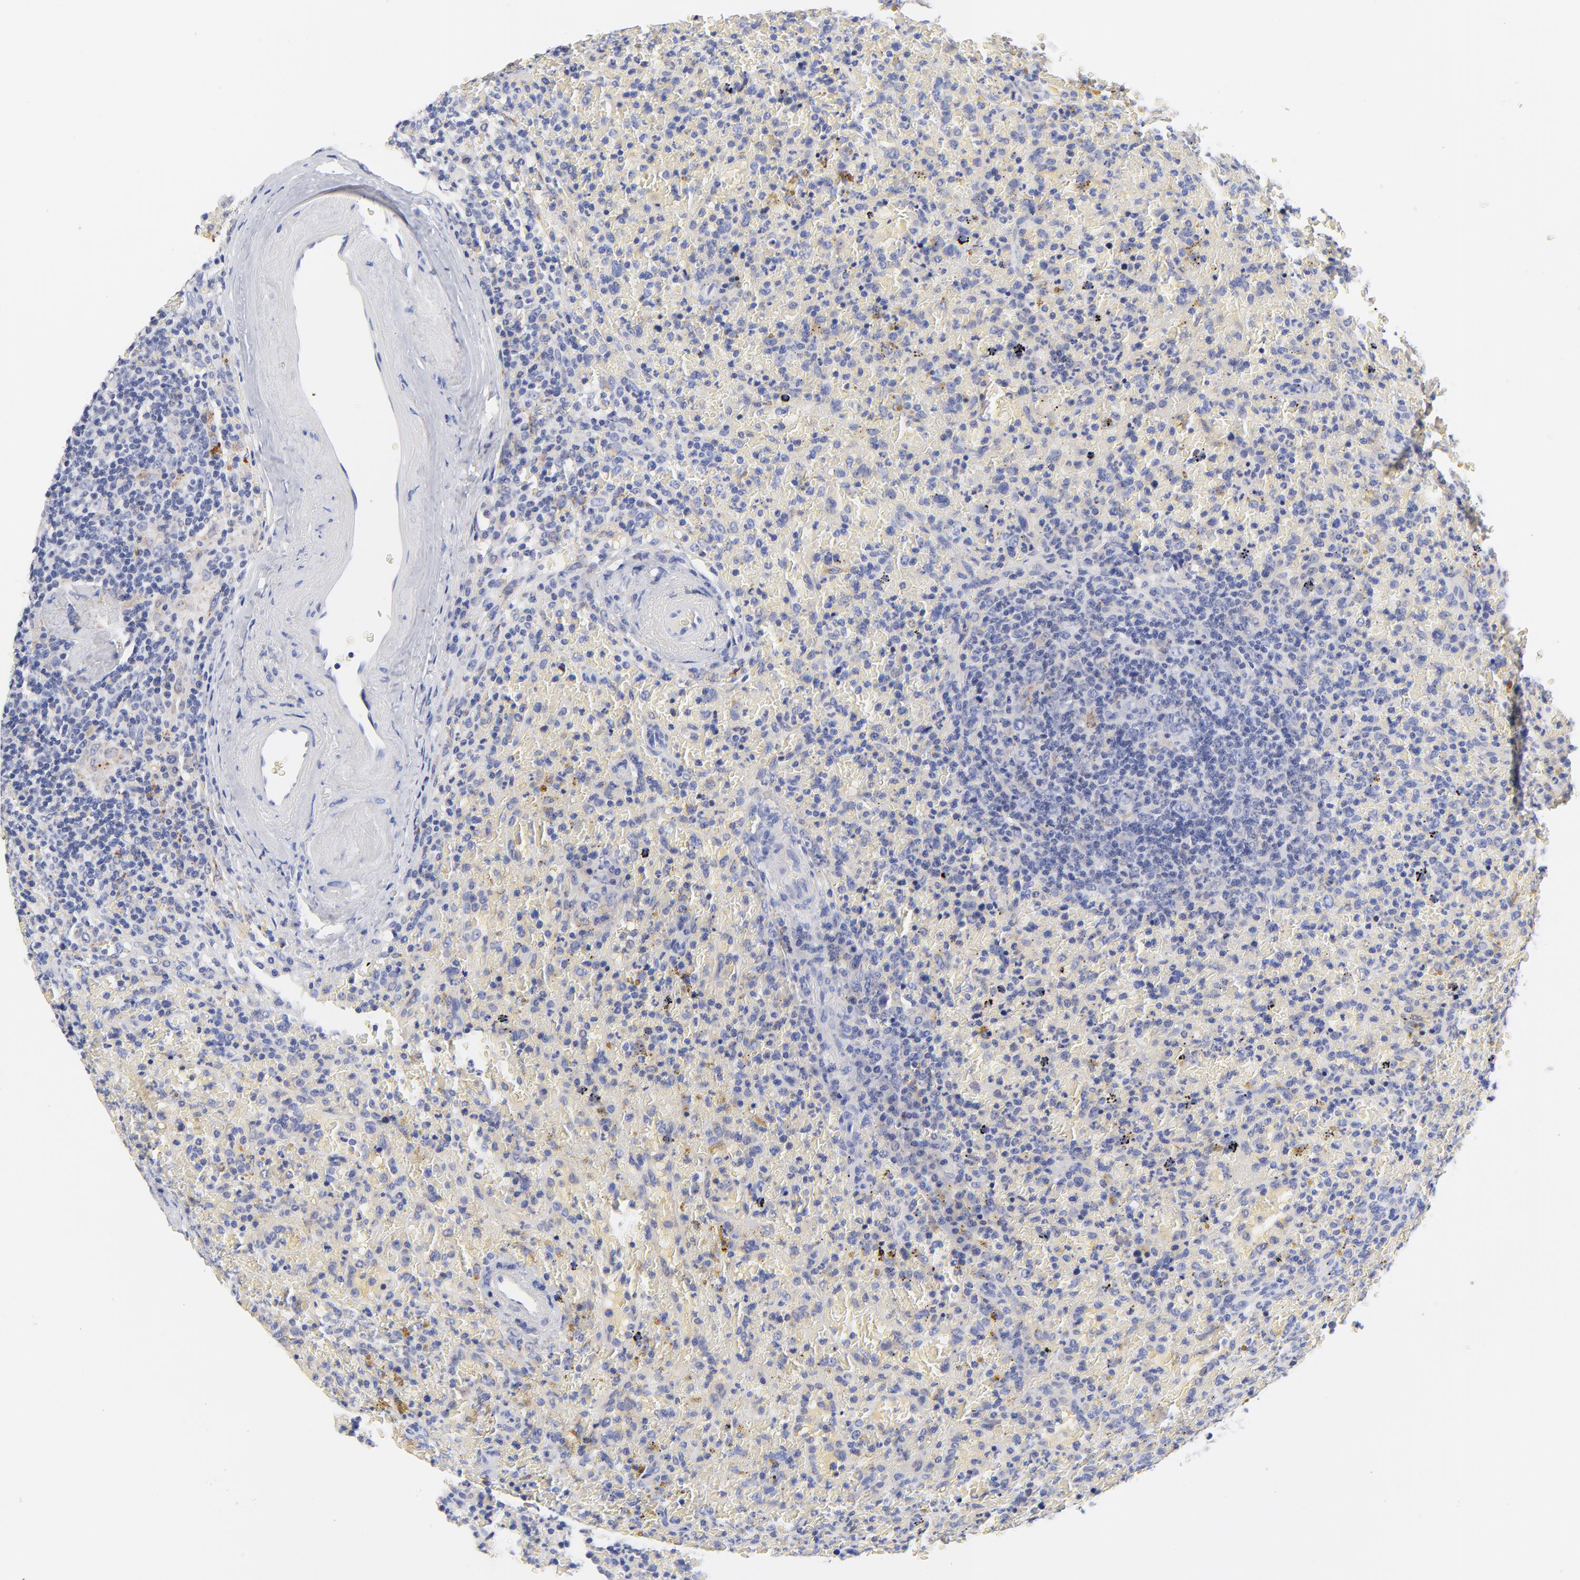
{"staining": {"intensity": "negative", "quantity": "none", "location": "none"}, "tissue": "lymphoma", "cell_type": "Tumor cells", "image_type": "cancer", "snomed": [{"axis": "morphology", "description": "Malignant lymphoma, non-Hodgkin's type, High grade"}, {"axis": "topography", "description": "Spleen"}, {"axis": "topography", "description": "Lymph node"}], "caption": "This is an immunohistochemistry (IHC) image of human lymphoma. There is no expression in tumor cells.", "gene": "FBXO10", "patient": {"sex": "female", "age": 70}}